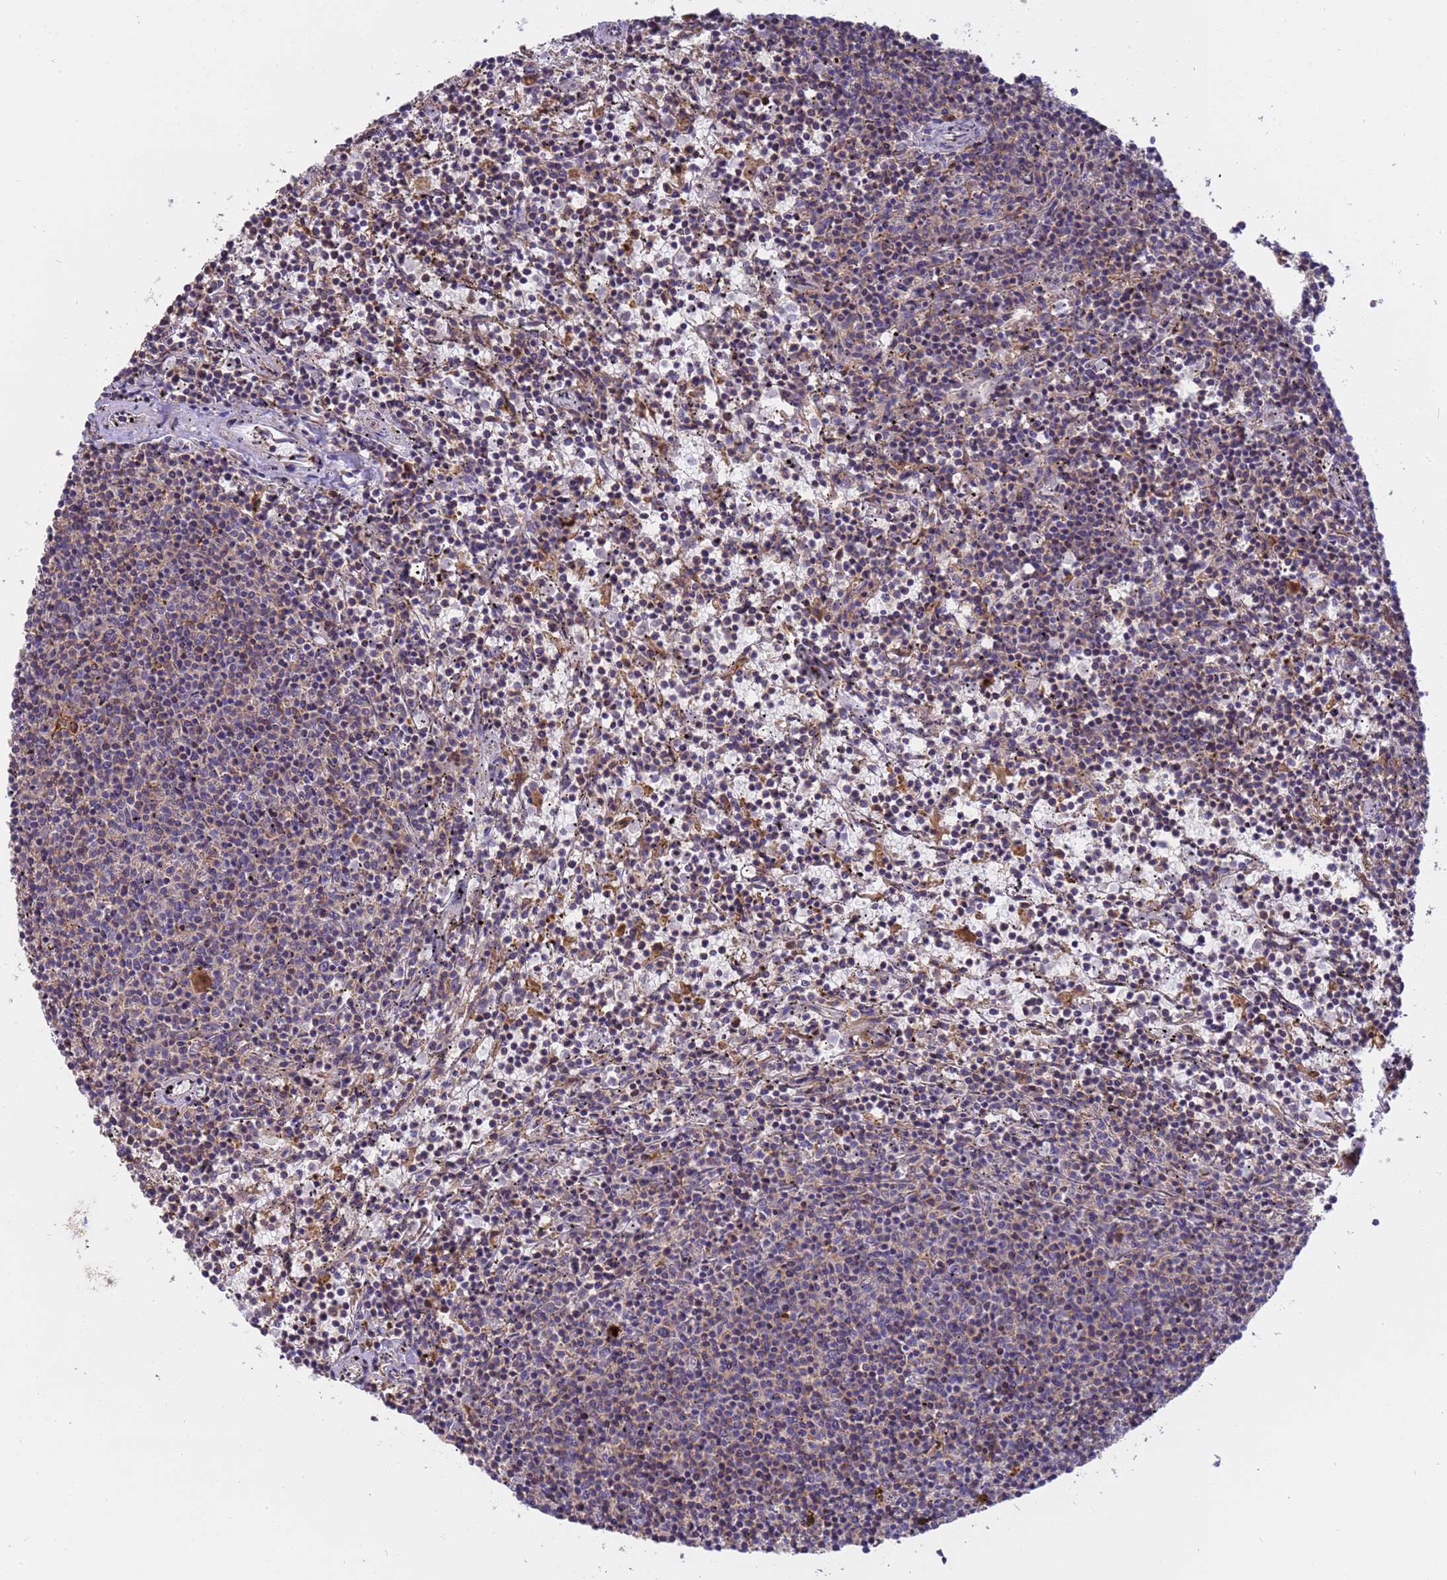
{"staining": {"intensity": "weak", "quantity": "<25%", "location": "cytoplasmic/membranous"}, "tissue": "lymphoma", "cell_type": "Tumor cells", "image_type": "cancer", "snomed": [{"axis": "morphology", "description": "Malignant lymphoma, non-Hodgkin's type, Low grade"}, {"axis": "topography", "description": "Spleen"}], "caption": "This is a photomicrograph of immunohistochemistry staining of lymphoma, which shows no expression in tumor cells.", "gene": "M6PR", "patient": {"sex": "female", "age": 50}}